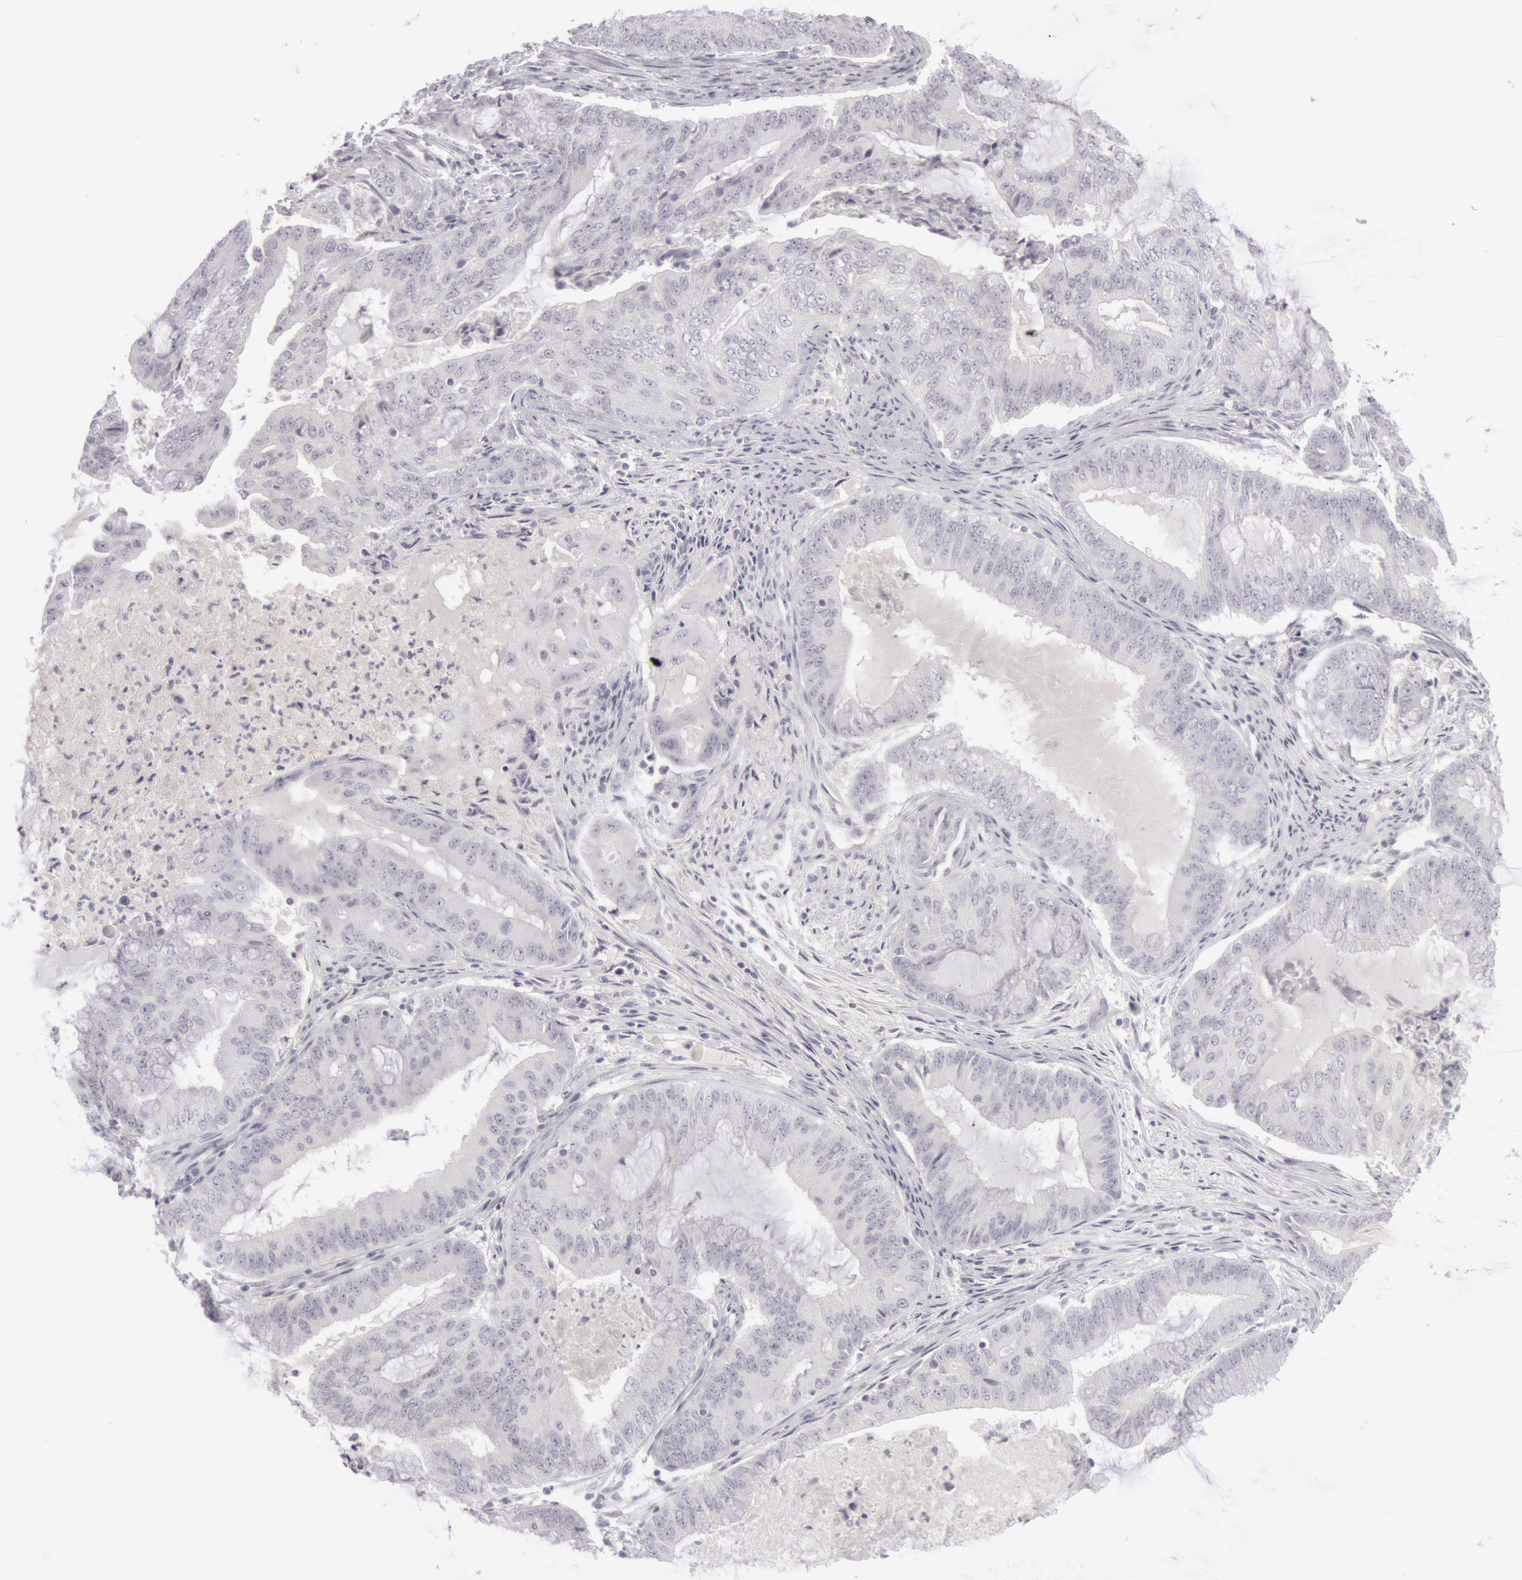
{"staining": {"intensity": "negative", "quantity": "none", "location": "none"}, "tissue": "endometrial cancer", "cell_type": "Tumor cells", "image_type": "cancer", "snomed": [{"axis": "morphology", "description": "Adenocarcinoma, NOS"}, {"axis": "topography", "description": "Endometrium"}], "caption": "IHC of endometrial adenocarcinoma demonstrates no positivity in tumor cells. (Stains: DAB (3,3'-diaminobenzidine) IHC with hematoxylin counter stain, Microscopy: brightfield microscopy at high magnification).", "gene": "KRT16", "patient": {"sex": "female", "age": 63}}